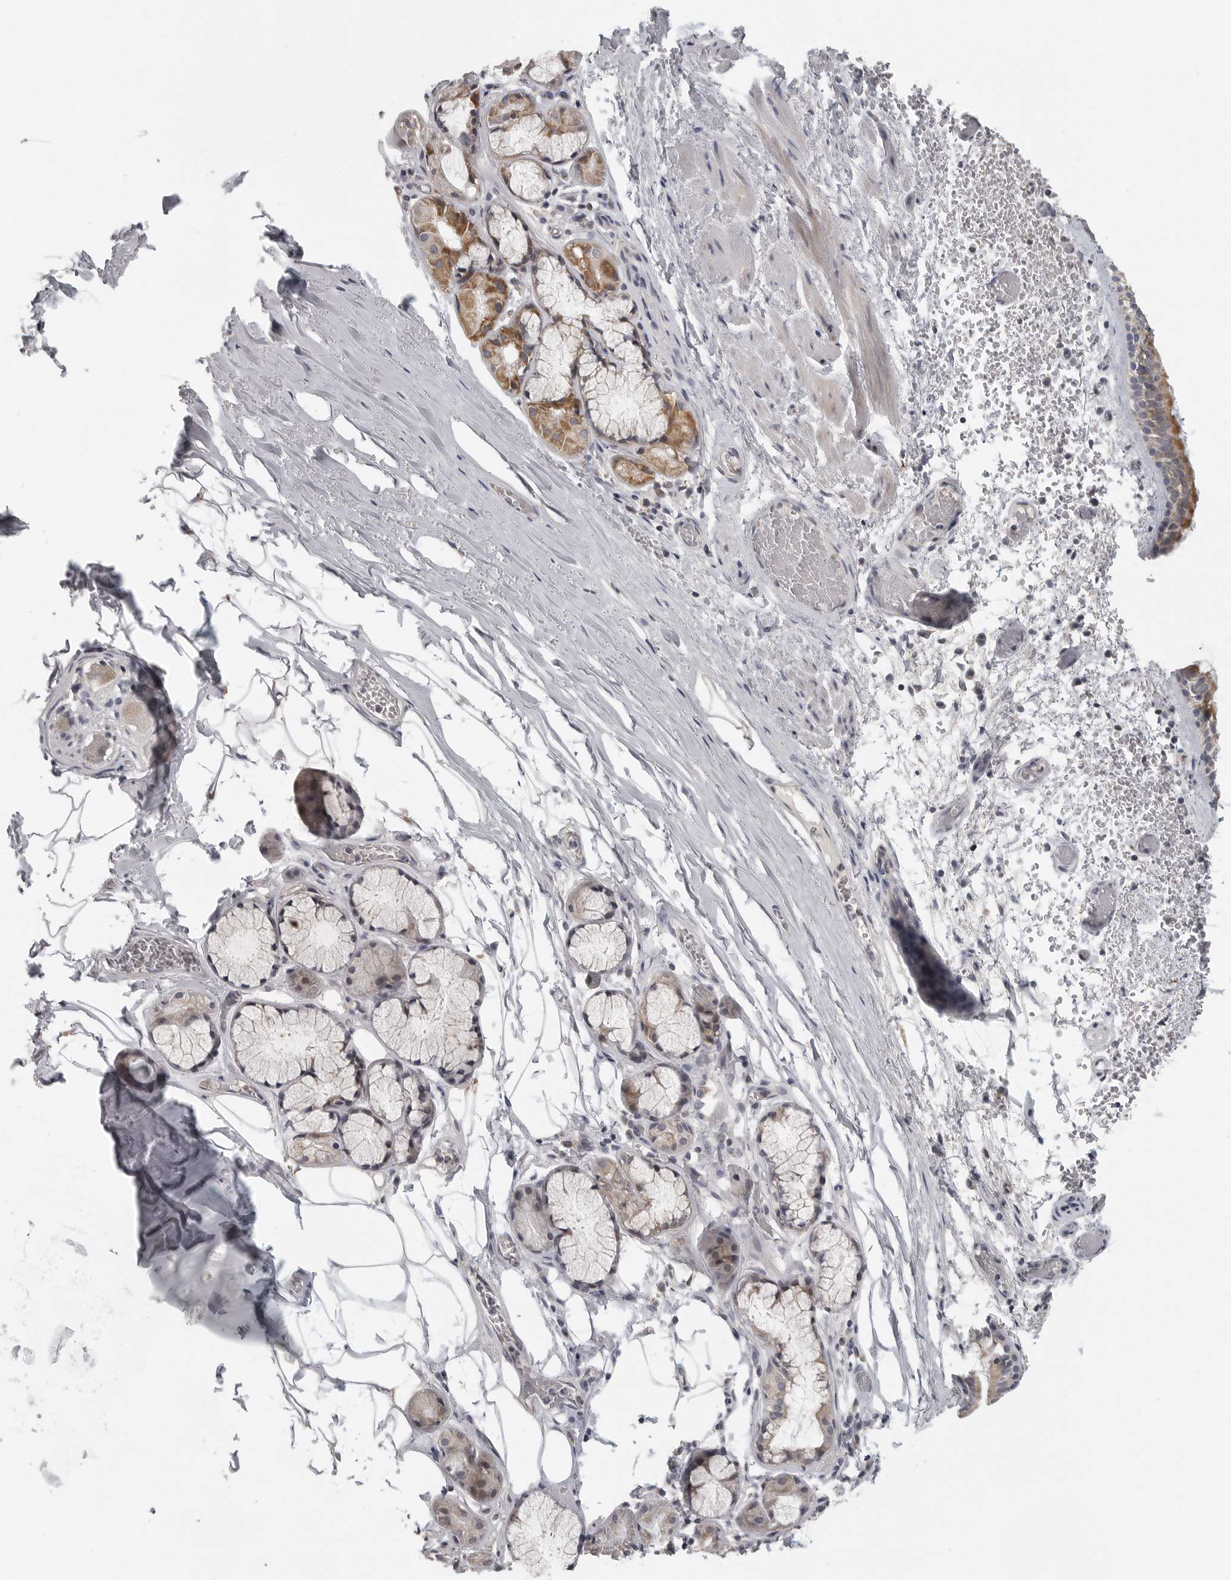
{"staining": {"intensity": "moderate", "quantity": ">75%", "location": "cytoplasmic/membranous"}, "tissue": "bronchus", "cell_type": "Respiratory epithelial cells", "image_type": "normal", "snomed": [{"axis": "morphology", "description": "Normal tissue, NOS"}, {"axis": "topography", "description": "Bronchus"}, {"axis": "topography", "description": "Lung"}], "caption": "Respiratory epithelial cells reveal medium levels of moderate cytoplasmic/membranous staining in approximately >75% of cells in unremarkable human bronchus.", "gene": "RXFP3", "patient": {"sex": "male", "age": 56}}